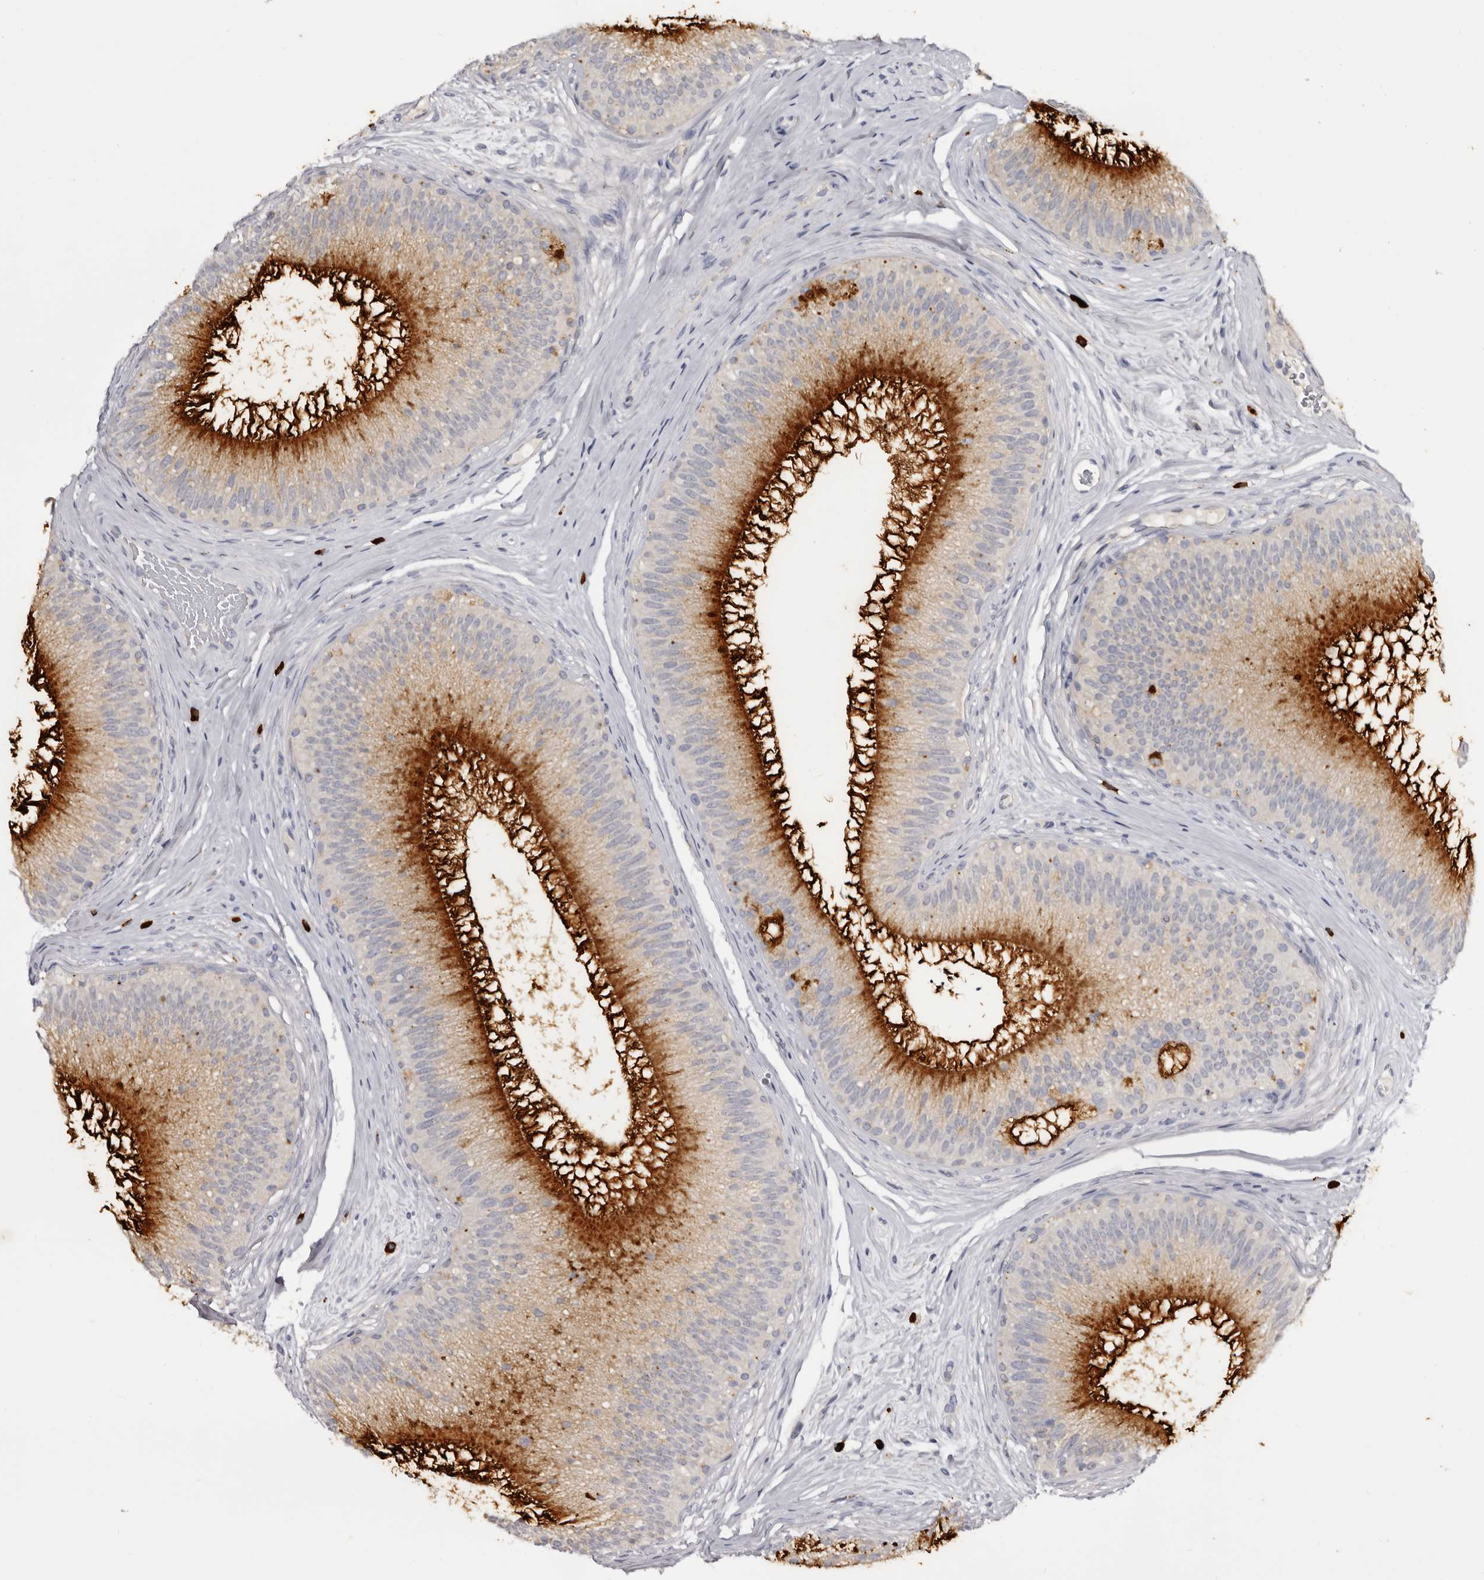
{"staining": {"intensity": "strong", "quantity": ">75%", "location": "cytoplasmic/membranous"}, "tissue": "epididymis", "cell_type": "Glandular cells", "image_type": "normal", "snomed": [{"axis": "morphology", "description": "Normal tissue, NOS"}, {"axis": "topography", "description": "Epididymis"}], "caption": "Glandular cells display high levels of strong cytoplasmic/membranous staining in about >75% of cells in unremarkable human epididymis.", "gene": "DAP", "patient": {"sex": "male", "age": 45}}